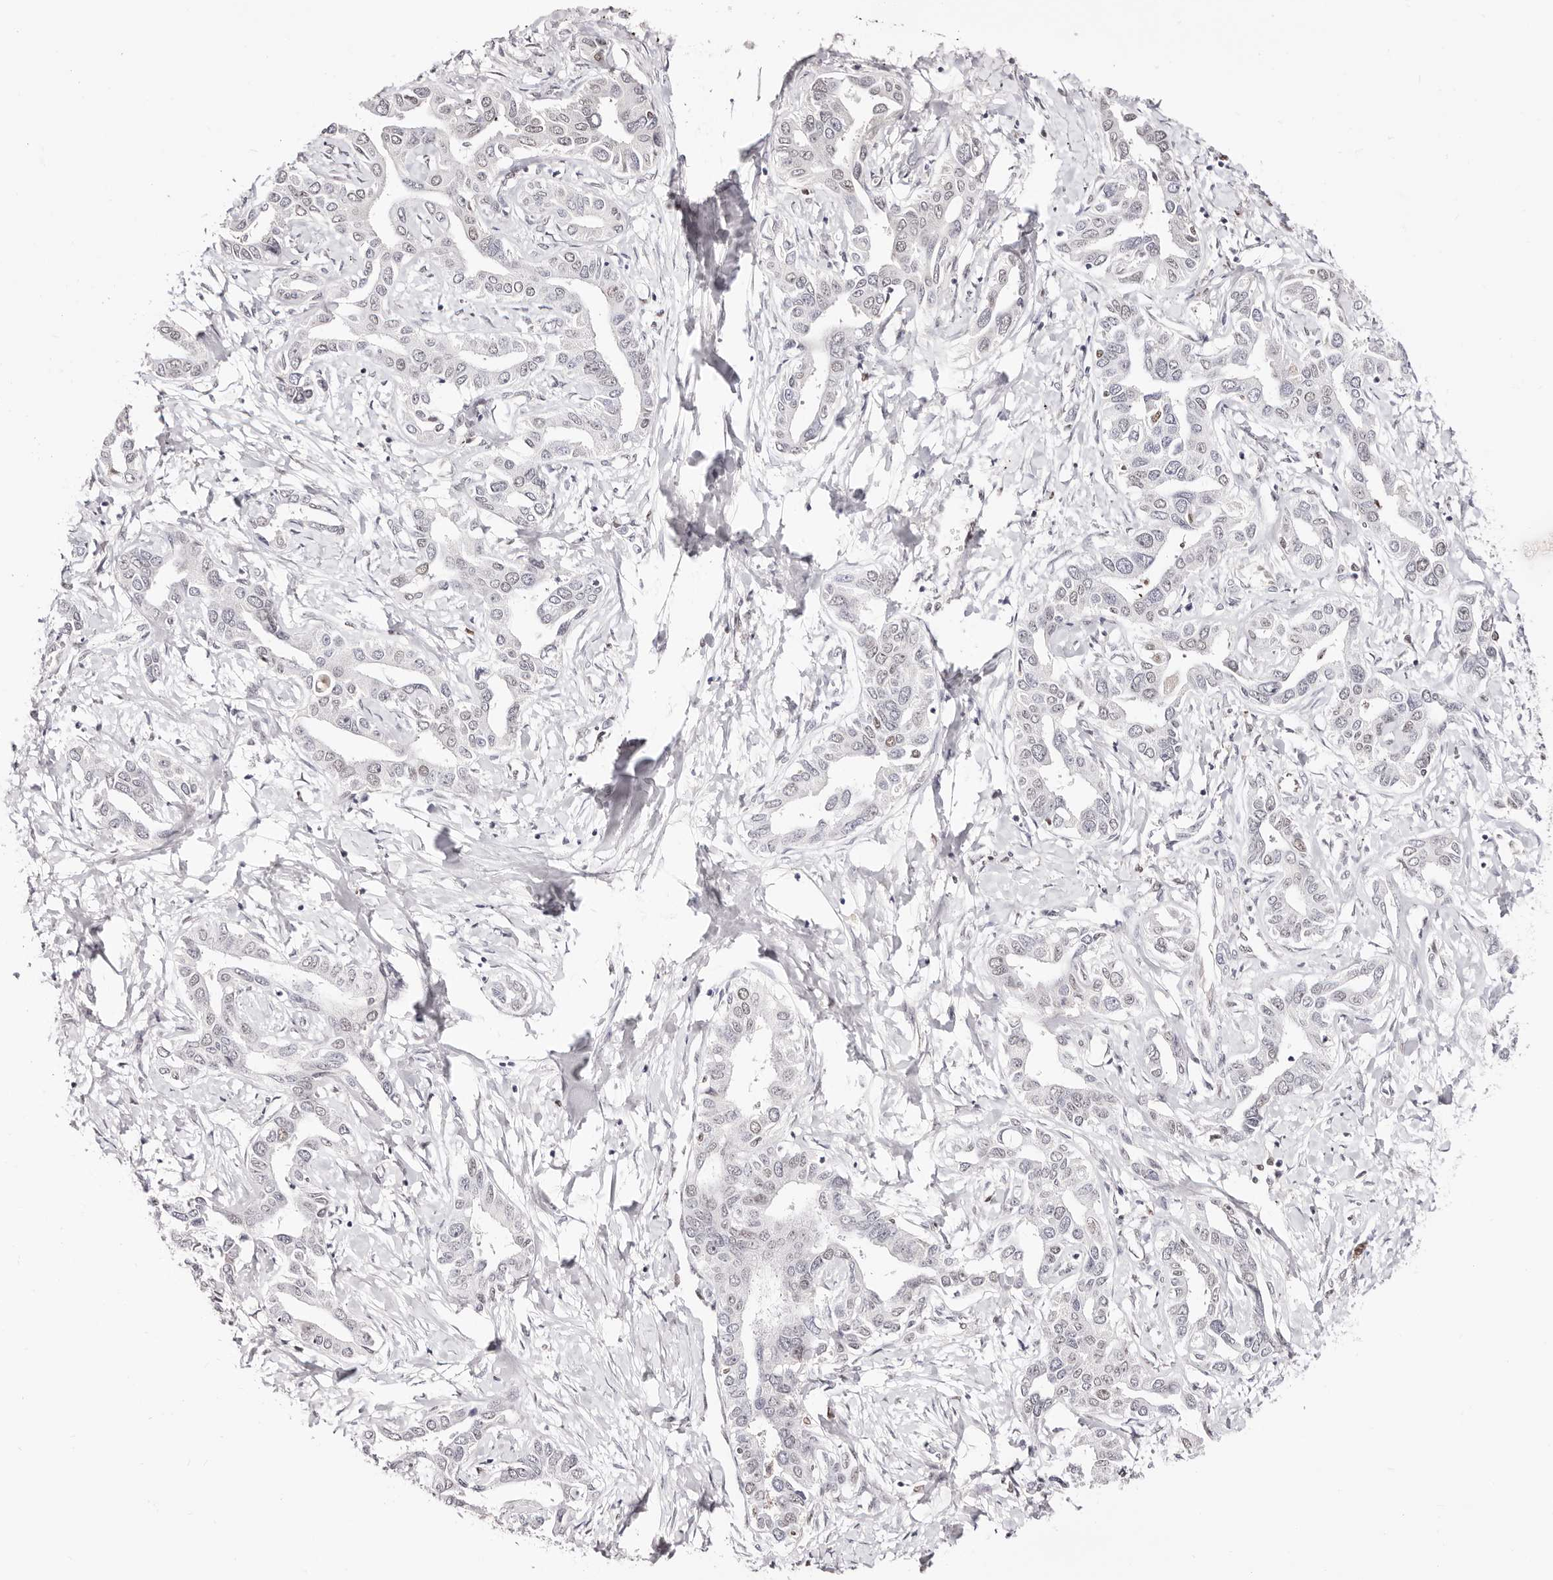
{"staining": {"intensity": "negative", "quantity": "none", "location": "none"}, "tissue": "liver cancer", "cell_type": "Tumor cells", "image_type": "cancer", "snomed": [{"axis": "morphology", "description": "Cholangiocarcinoma"}, {"axis": "topography", "description": "Liver"}], "caption": "This is a photomicrograph of IHC staining of liver cancer, which shows no expression in tumor cells.", "gene": "TKT", "patient": {"sex": "male", "age": 59}}